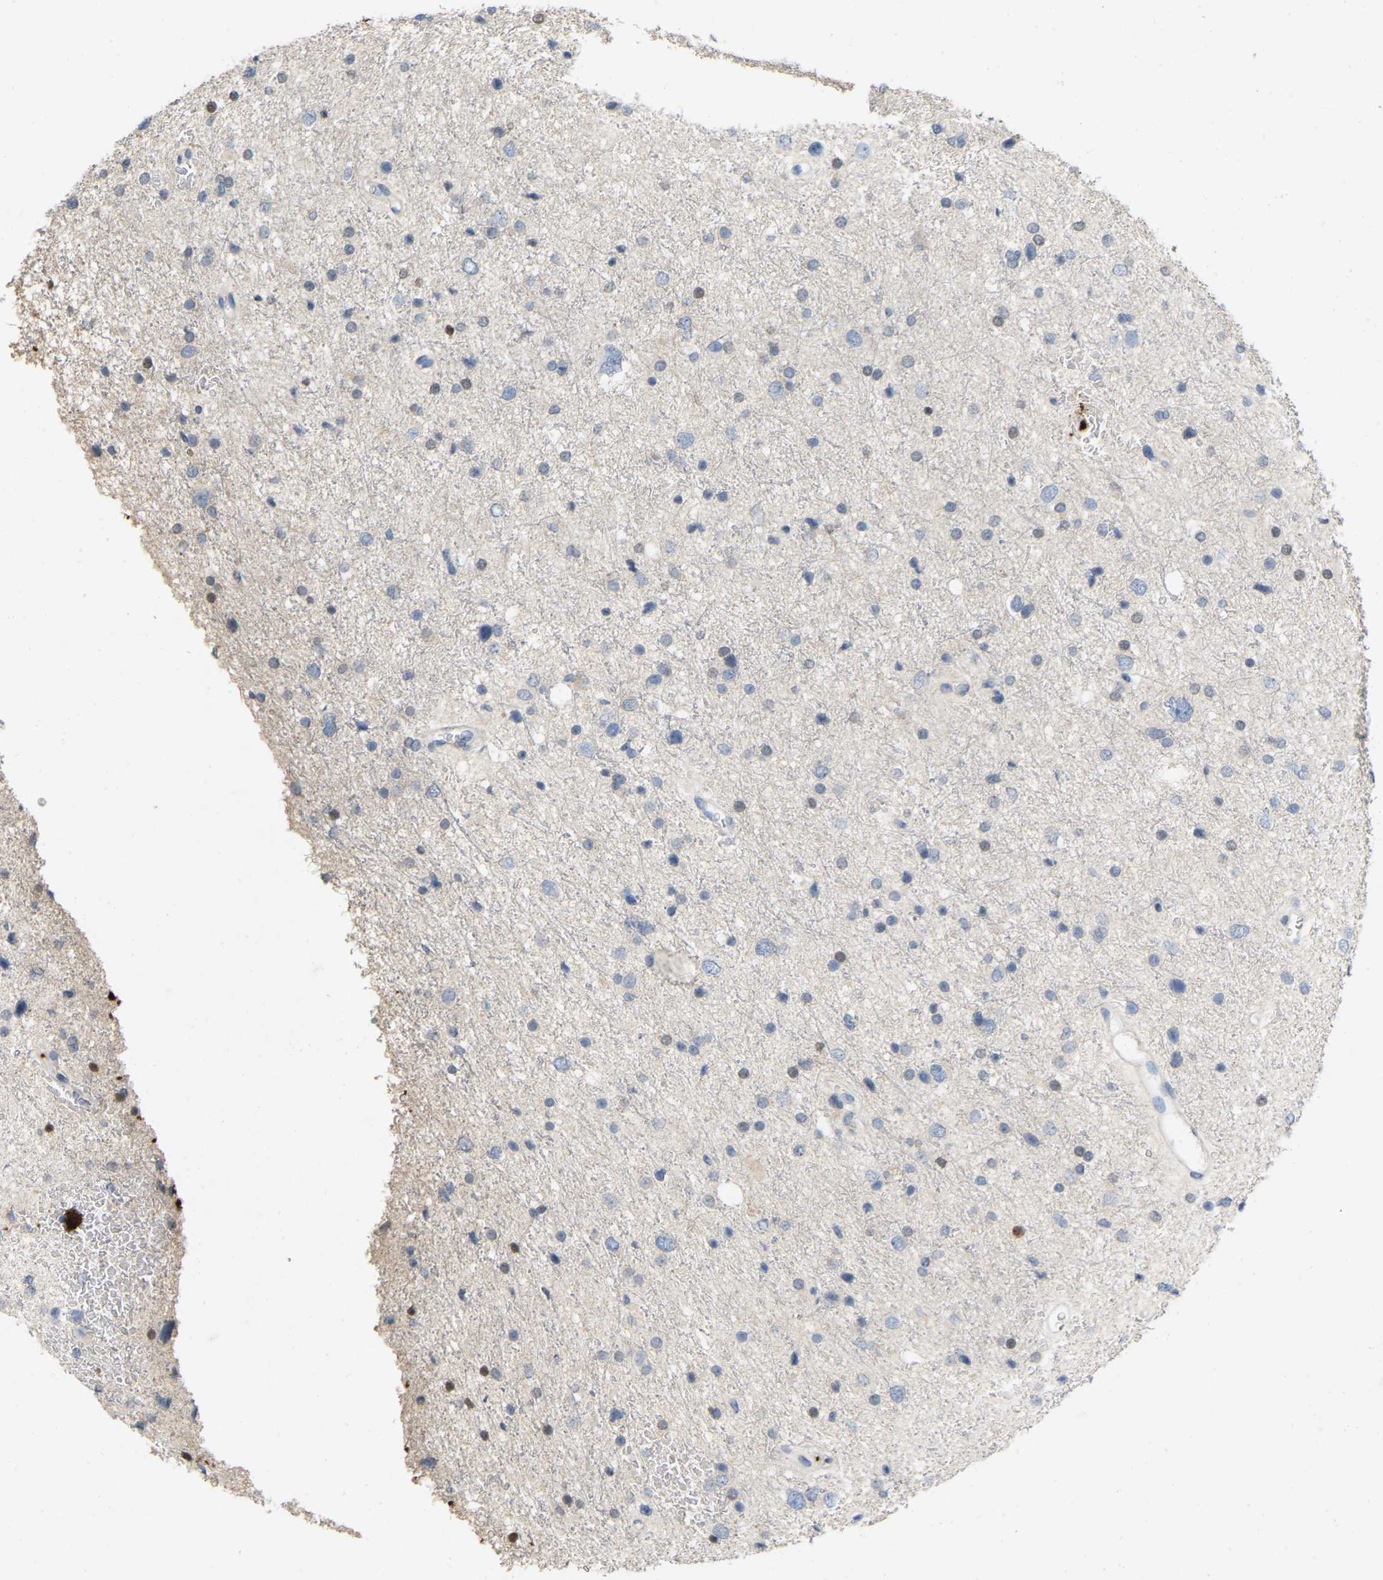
{"staining": {"intensity": "negative", "quantity": "none", "location": "none"}, "tissue": "glioma", "cell_type": "Tumor cells", "image_type": "cancer", "snomed": [{"axis": "morphology", "description": "Glioma, malignant, Low grade"}, {"axis": "topography", "description": "Brain"}], "caption": "Malignant low-grade glioma was stained to show a protein in brown. There is no significant expression in tumor cells.", "gene": "RHEB", "patient": {"sex": "female", "age": 37}}